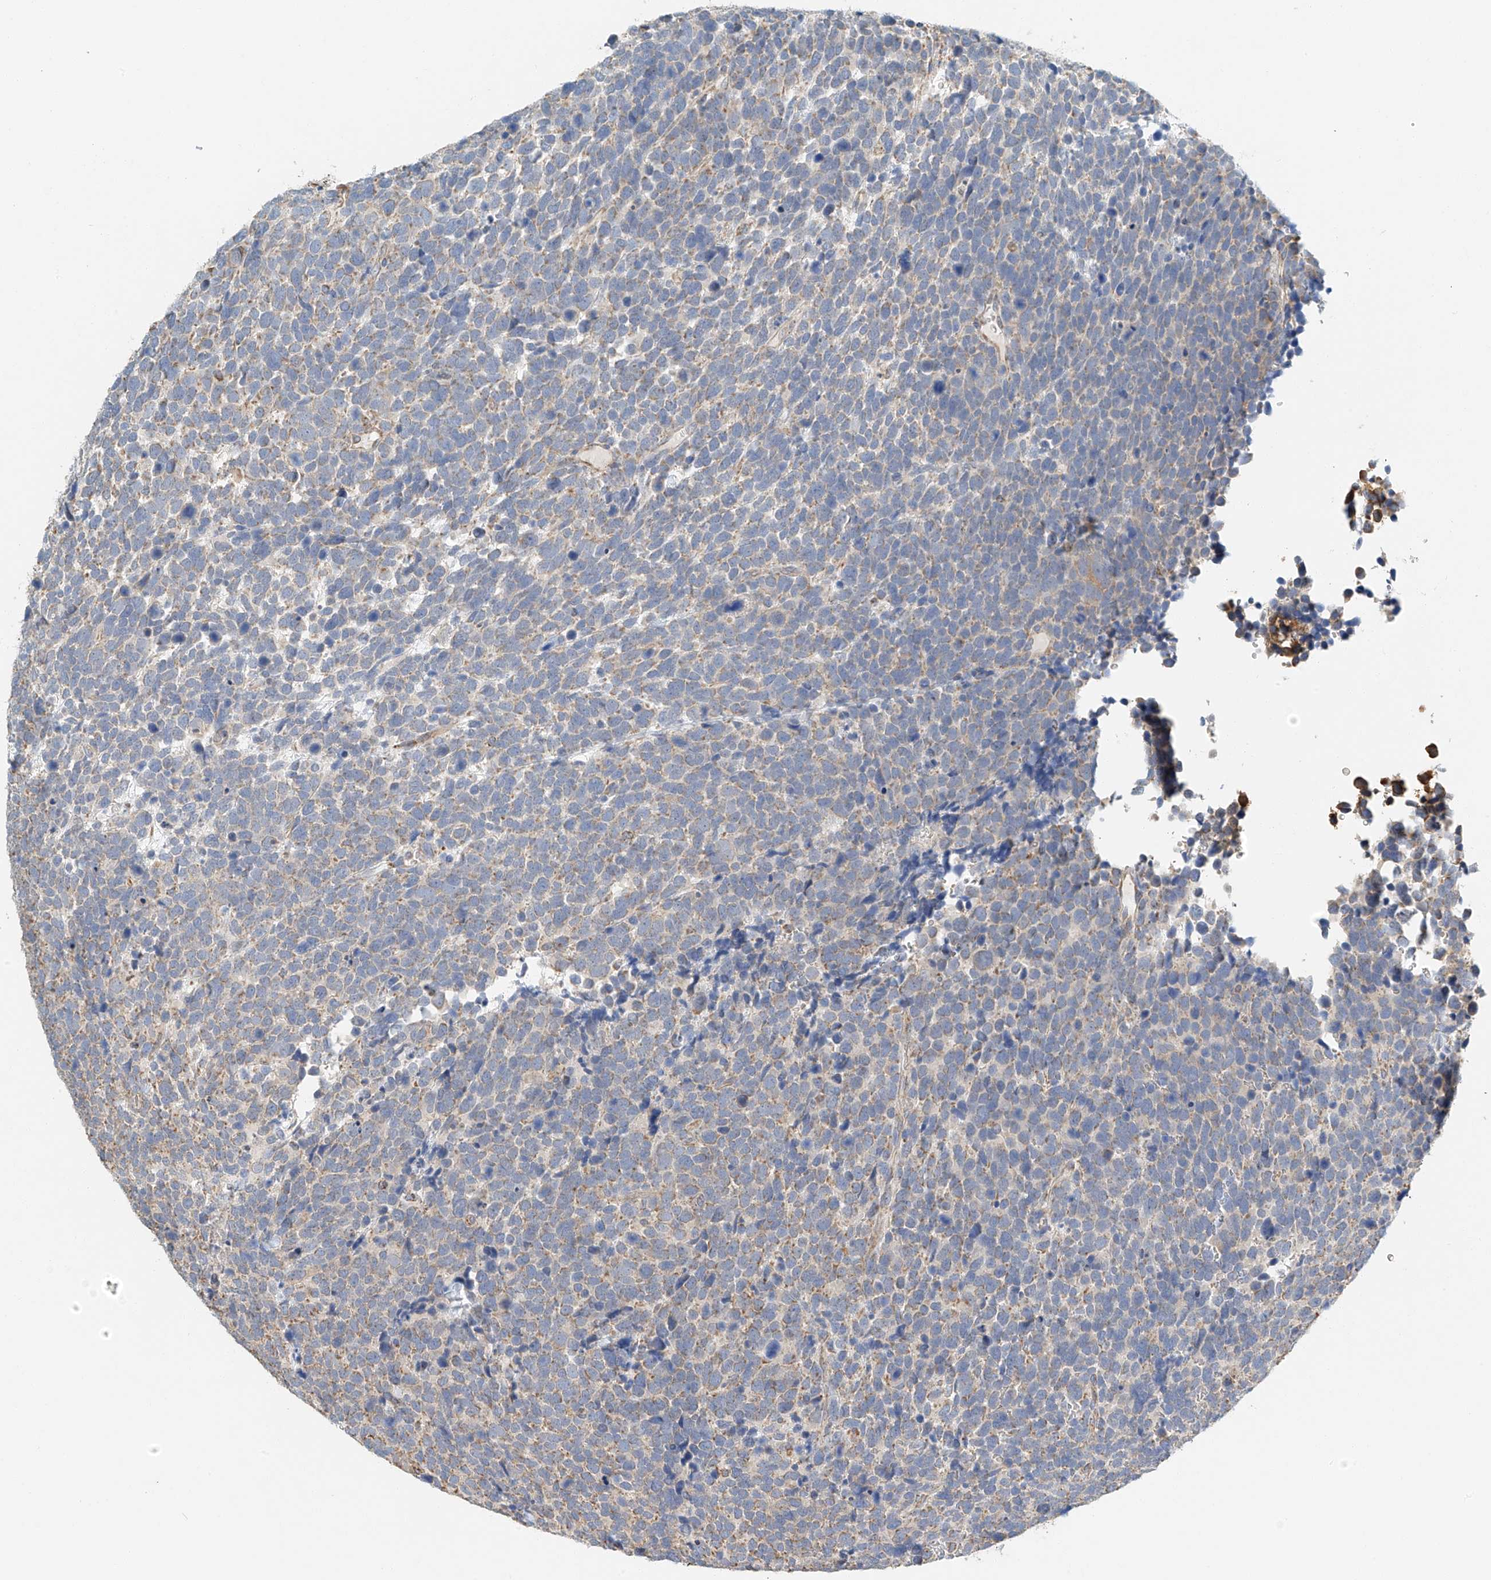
{"staining": {"intensity": "weak", "quantity": "<25%", "location": "cytoplasmic/membranous"}, "tissue": "urothelial cancer", "cell_type": "Tumor cells", "image_type": "cancer", "snomed": [{"axis": "morphology", "description": "Urothelial carcinoma, High grade"}, {"axis": "topography", "description": "Urinary bladder"}], "caption": "This is an immunohistochemistry histopathology image of high-grade urothelial carcinoma. There is no staining in tumor cells.", "gene": "YIPF7", "patient": {"sex": "female", "age": 82}}